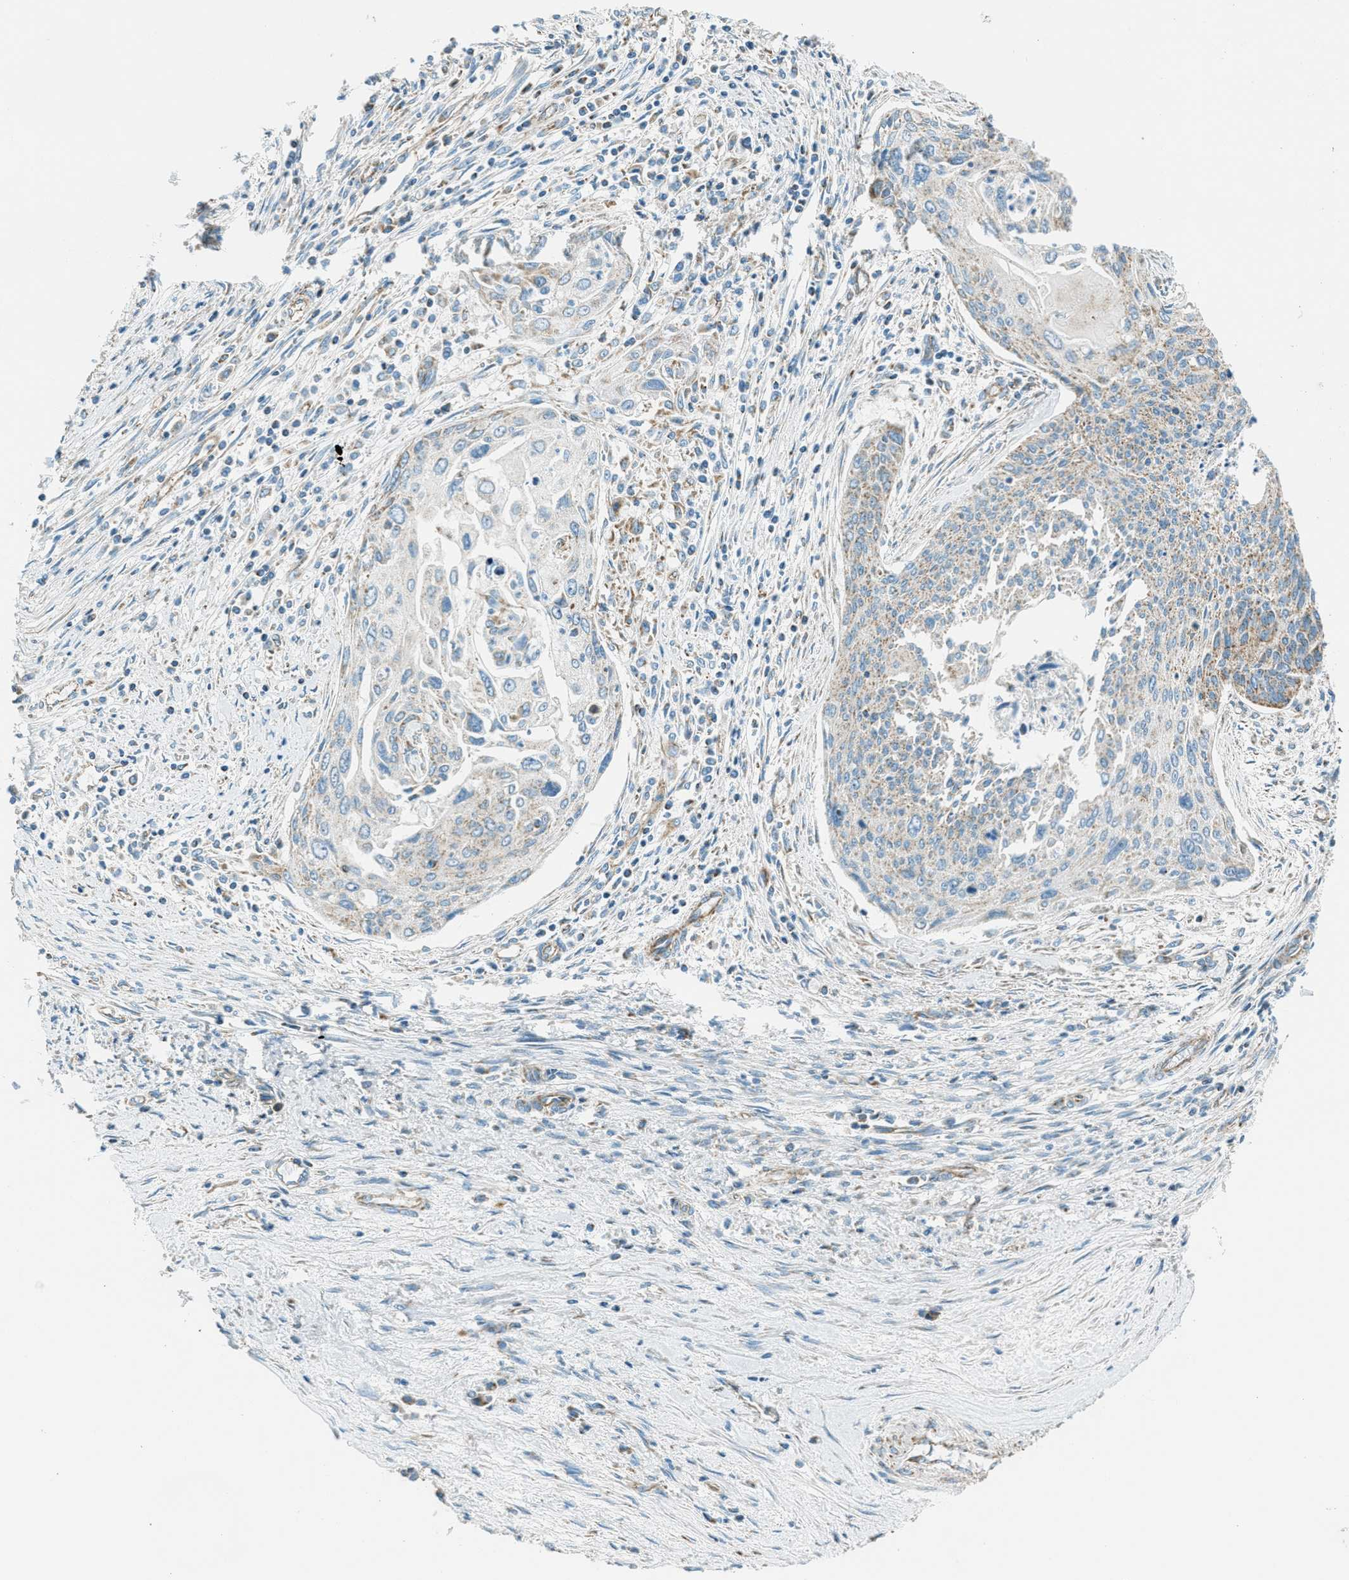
{"staining": {"intensity": "weak", "quantity": "<25%", "location": "cytoplasmic/membranous"}, "tissue": "cervical cancer", "cell_type": "Tumor cells", "image_type": "cancer", "snomed": [{"axis": "morphology", "description": "Squamous cell carcinoma, NOS"}, {"axis": "topography", "description": "Cervix"}], "caption": "DAB immunohistochemical staining of cervical cancer (squamous cell carcinoma) demonstrates no significant expression in tumor cells.", "gene": "CHST15", "patient": {"sex": "female", "age": 55}}